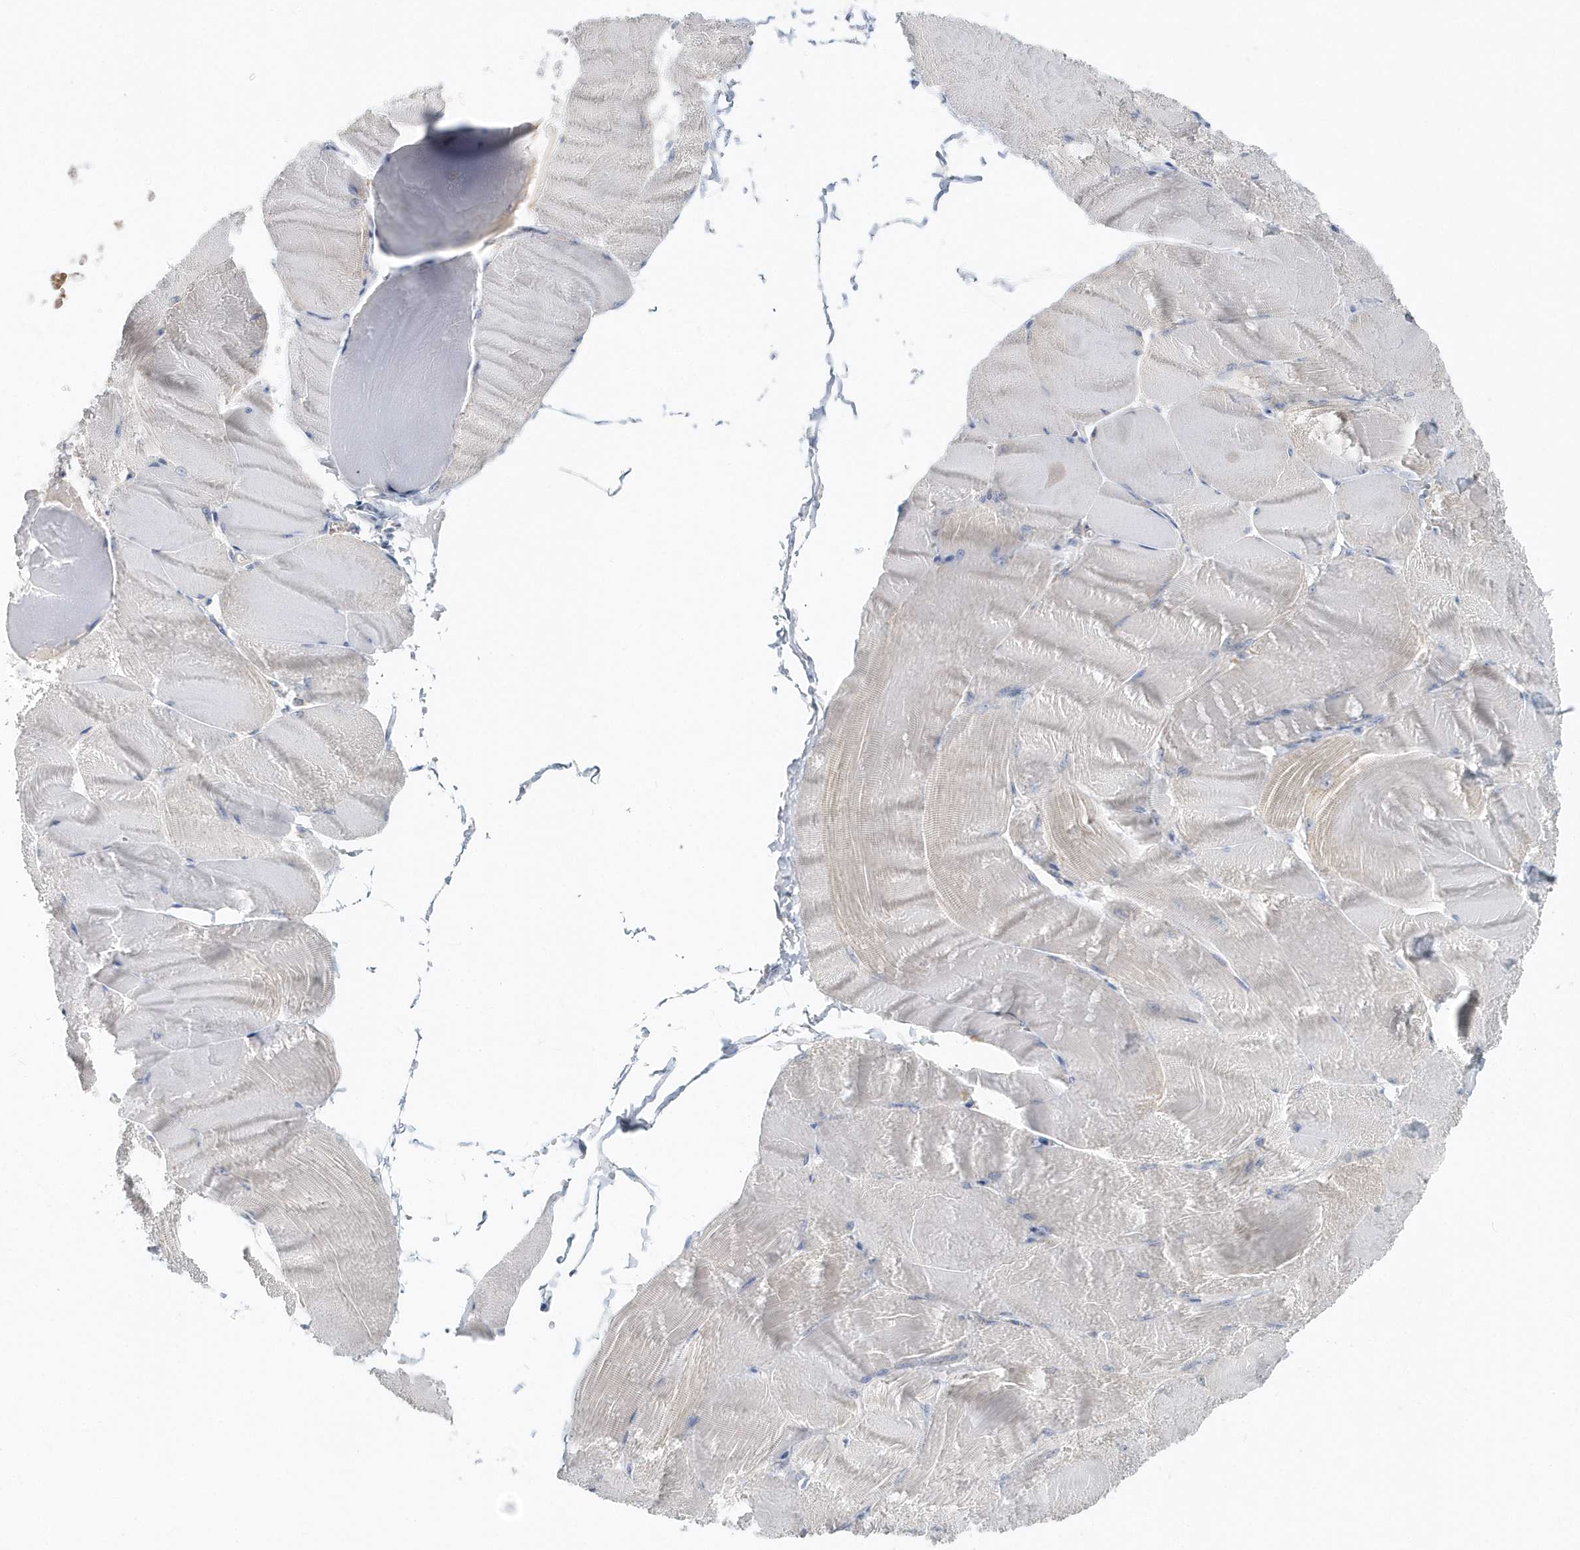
{"staining": {"intensity": "negative", "quantity": "none", "location": "none"}, "tissue": "skeletal muscle", "cell_type": "Myocytes", "image_type": "normal", "snomed": [{"axis": "morphology", "description": "Normal tissue, NOS"}, {"axis": "morphology", "description": "Basal cell carcinoma"}, {"axis": "topography", "description": "Skeletal muscle"}], "caption": "This is an immunohistochemistry image of benign skeletal muscle. There is no positivity in myocytes.", "gene": "EIF3C", "patient": {"sex": "female", "age": 64}}